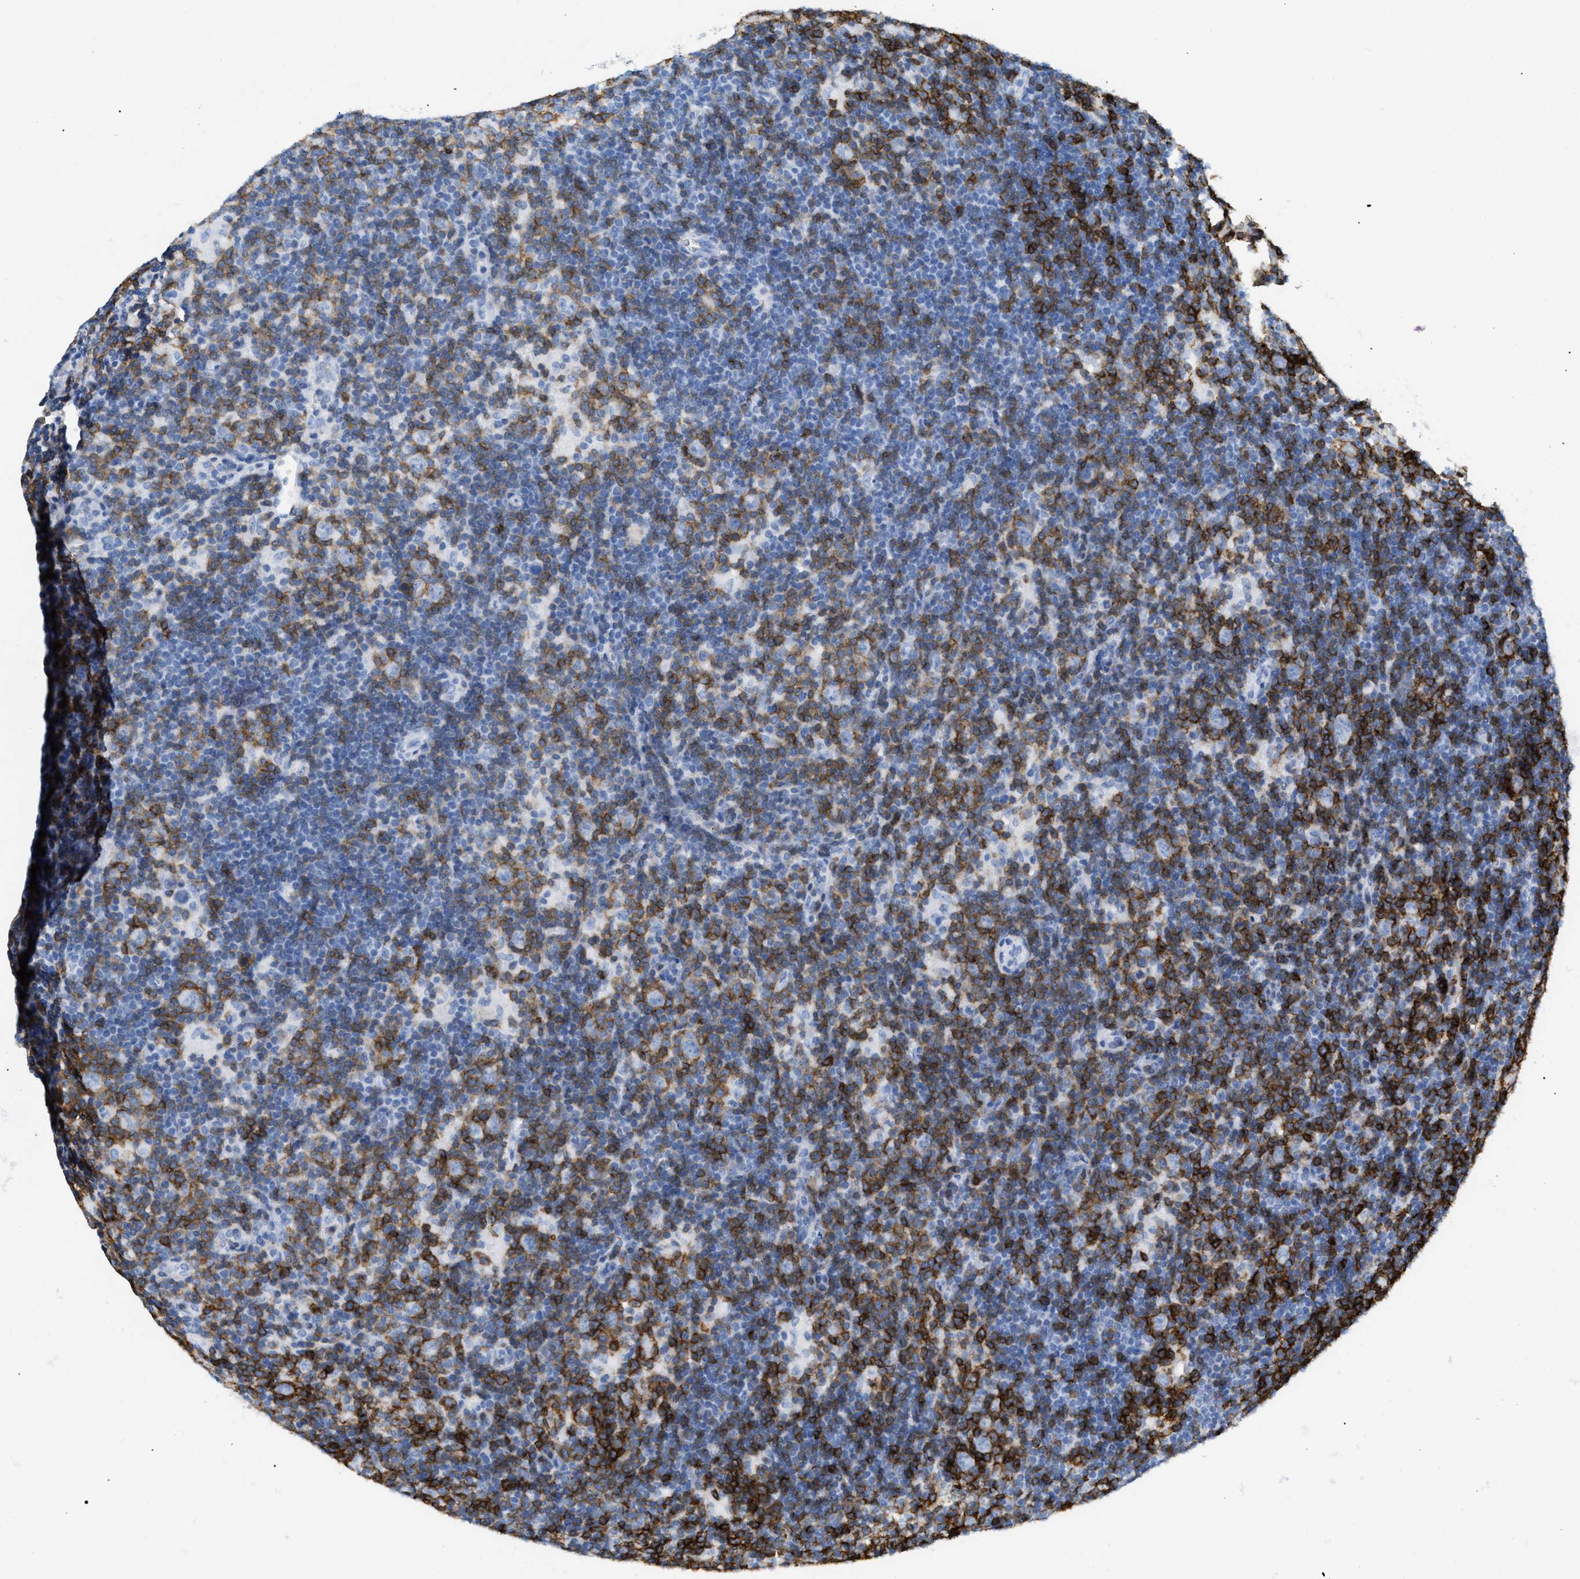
{"staining": {"intensity": "negative", "quantity": "none", "location": "none"}, "tissue": "lymphoma", "cell_type": "Tumor cells", "image_type": "cancer", "snomed": [{"axis": "morphology", "description": "Hodgkin's disease, NOS"}, {"axis": "topography", "description": "Lymph node"}], "caption": "Immunohistochemical staining of lymphoma shows no significant positivity in tumor cells.", "gene": "CD5", "patient": {"sex": "female", "age": 57}}